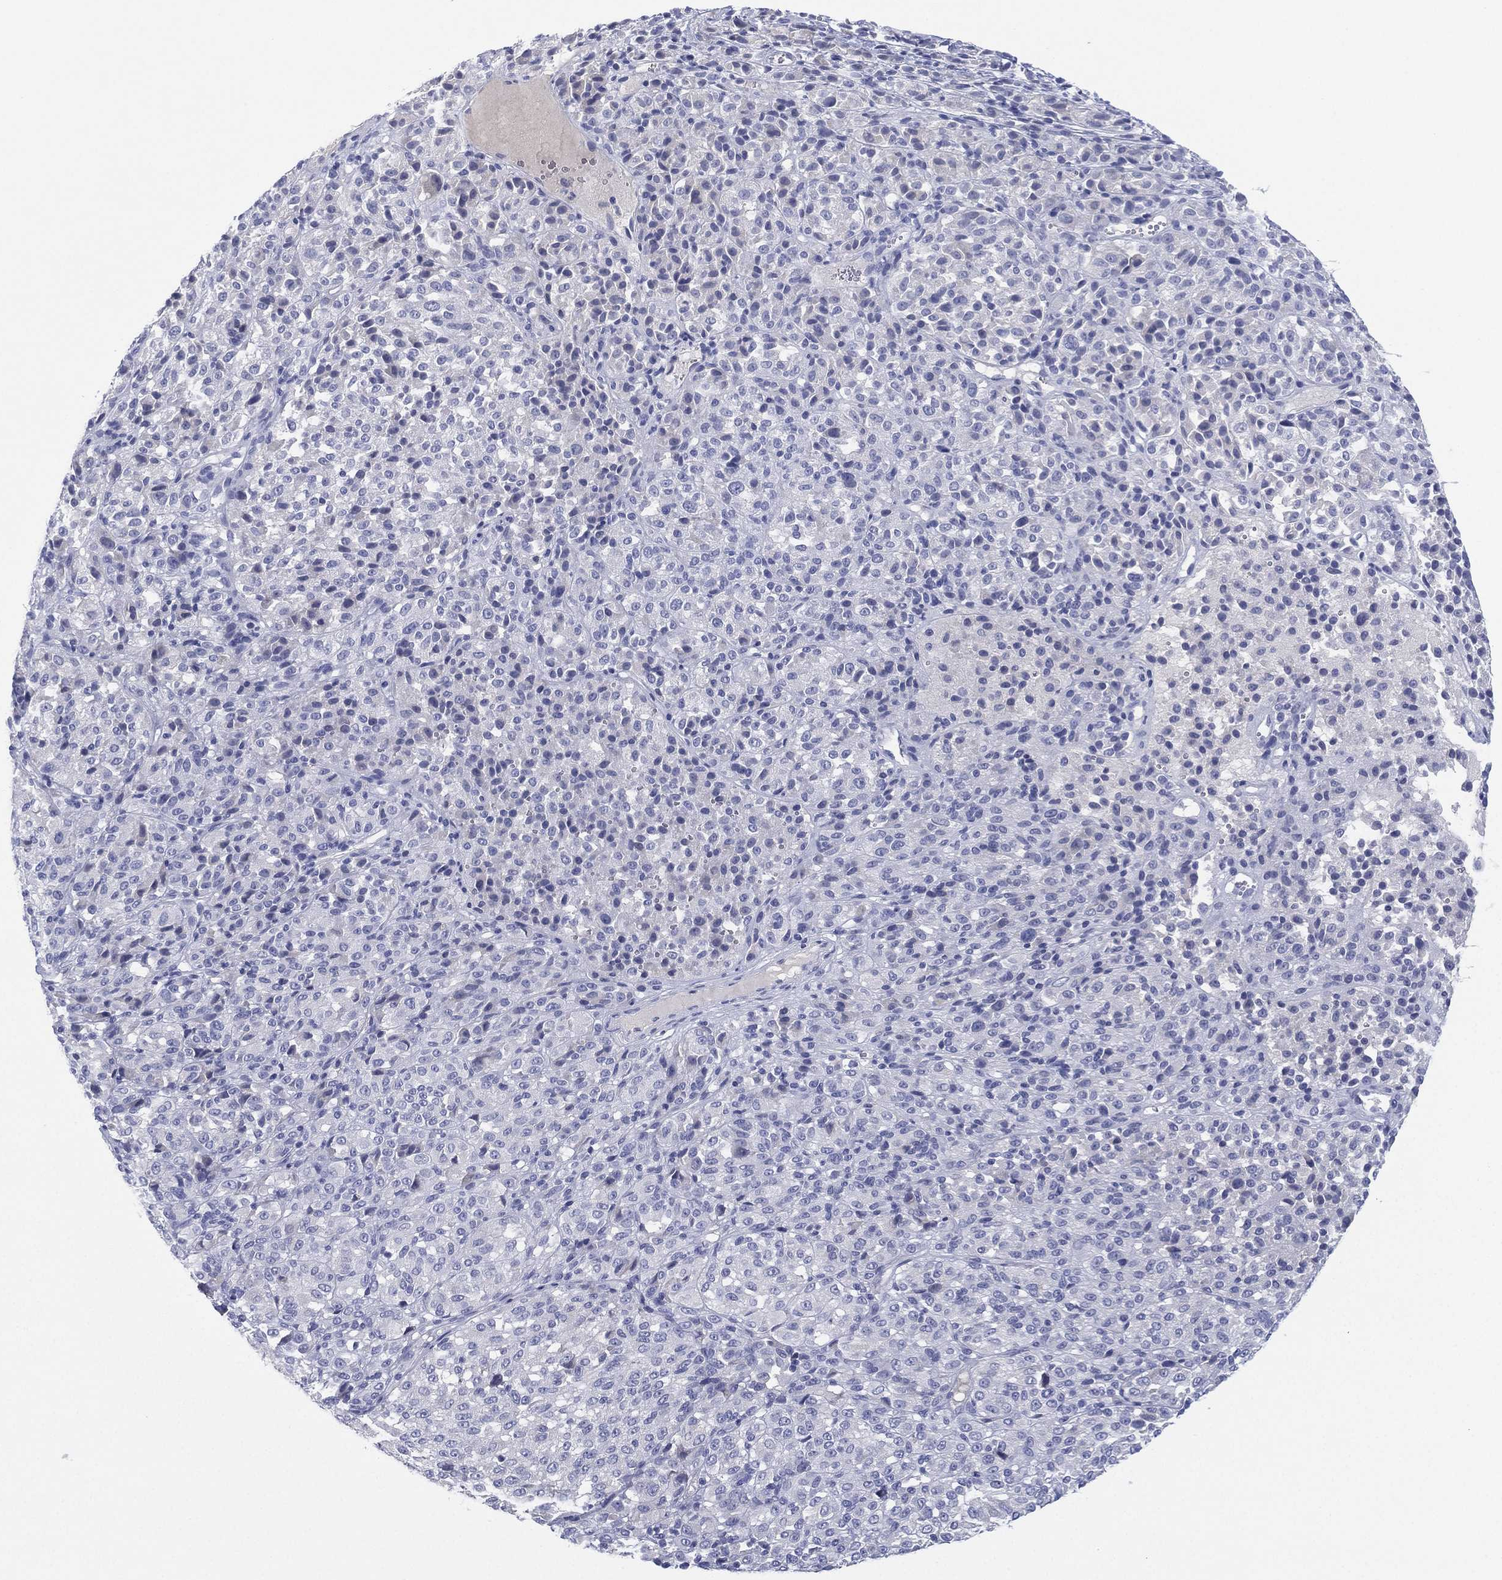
{"staining": {"intensity": "negative", "quantity": "none", "location": "none"}, "tissue": "melanoma", "cell_type": "Tumor cells", "image_type": "cancer", "snomed": [{"axis": "morphology", "description": "Malignant melanoma, Metastatic site"}, {"axis": "topography", "description": "Brain"}], "caption": "This is an IHC micrograph of malignant melanoma (metastatic site). There is no positivity in tumor cells.", "gene": "CYP2D6", "patient": {"sex": "female", "age": 56}}